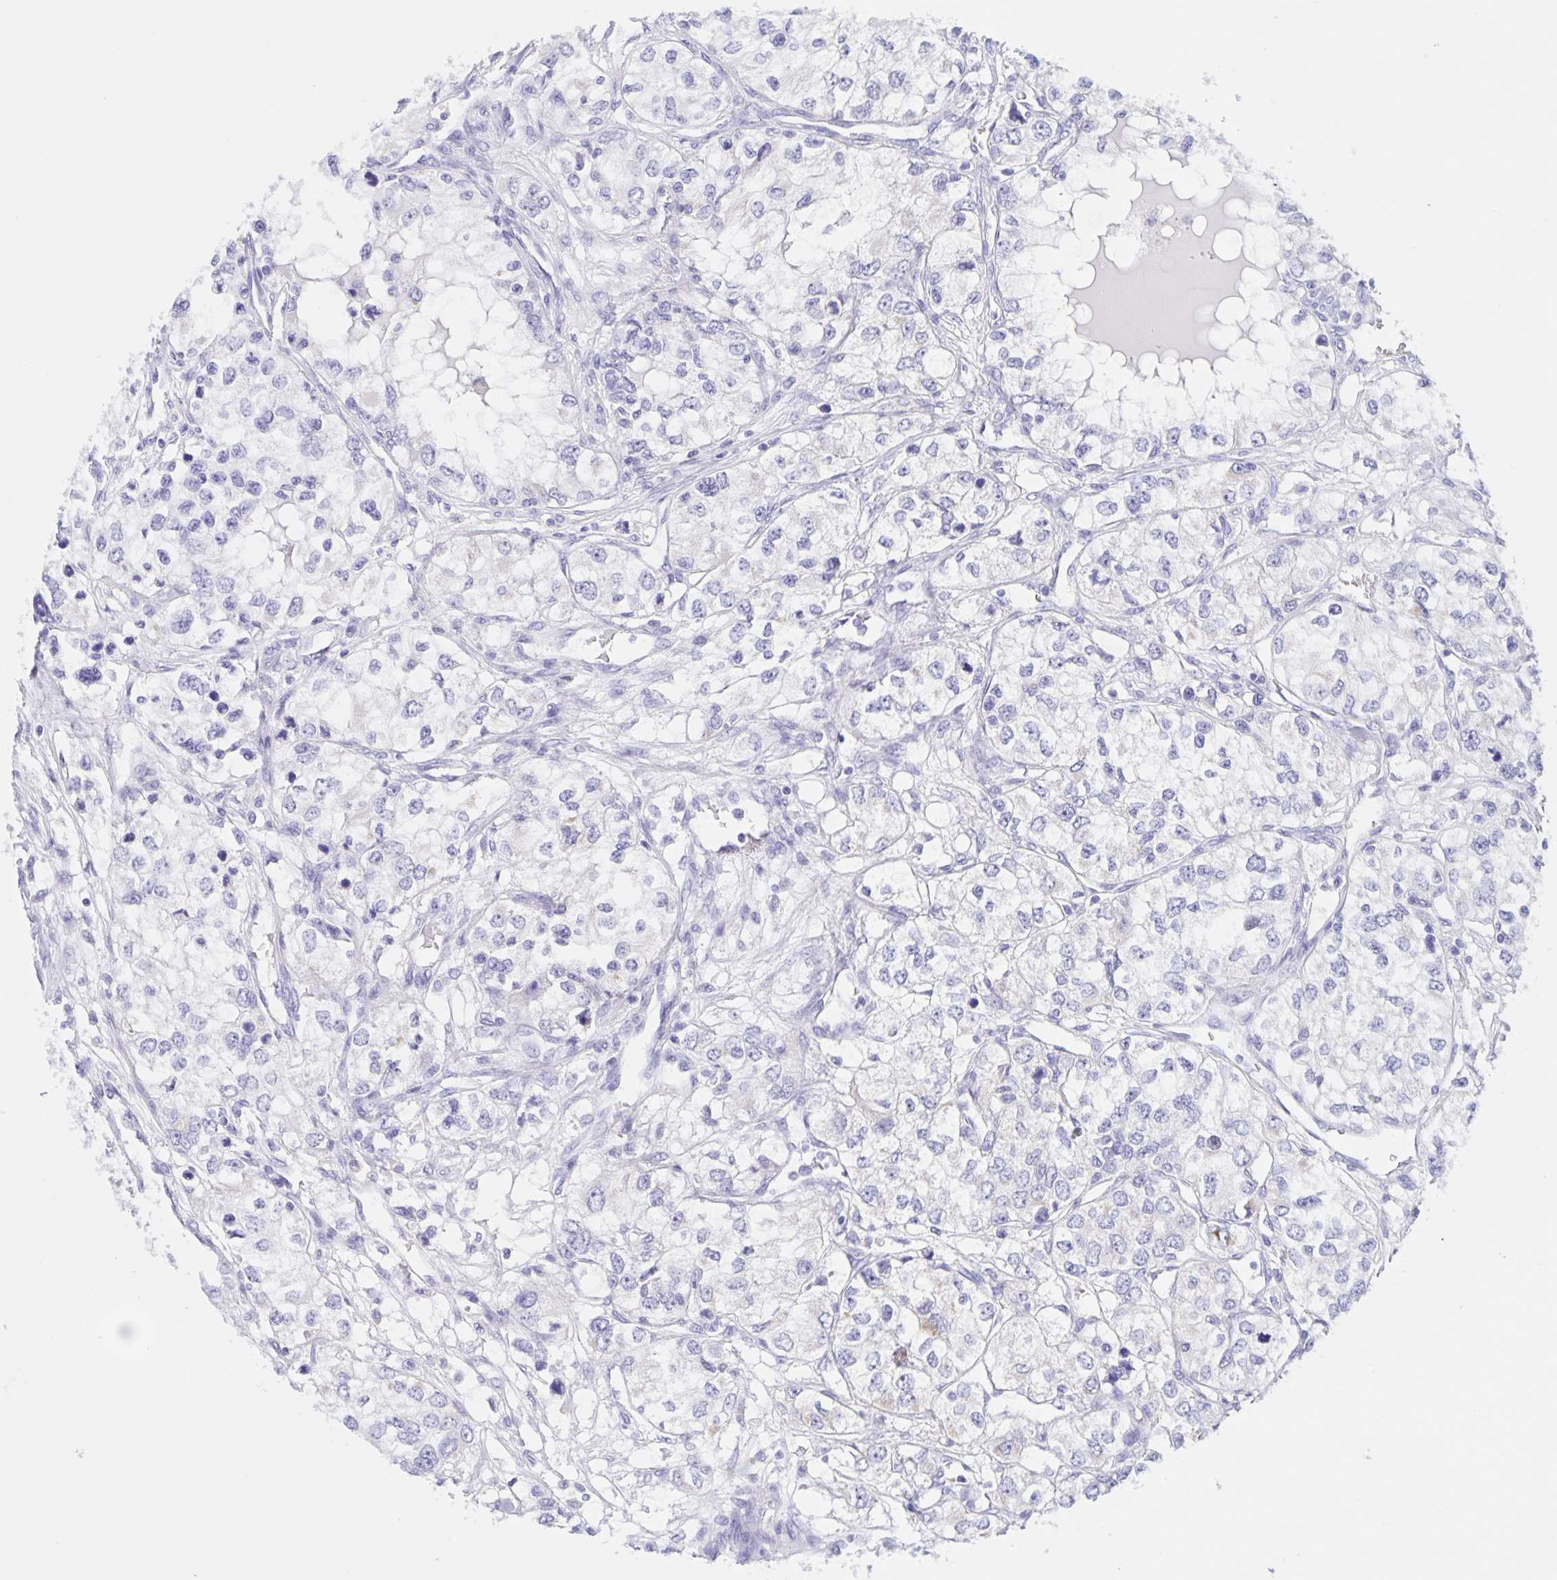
{"staining": {"intensity": "negative", "quantity": "none", "location": "none"}, "tissue": "renal cancer", "cell_type": "Tumor cells", "image_type": "cancer", "snomed": [{"axis": "morphology", "description": "Adenocarcinoma, NOS"}, {"axis": "topography", "description": "Kidney"}], "caption": "Renal cancer (adenocarcinoma) stained for a protein using IHC exhibits no expression tumor cells.", "gene": "DMGDH", "patient": {"sex": "female", "age": 59}}